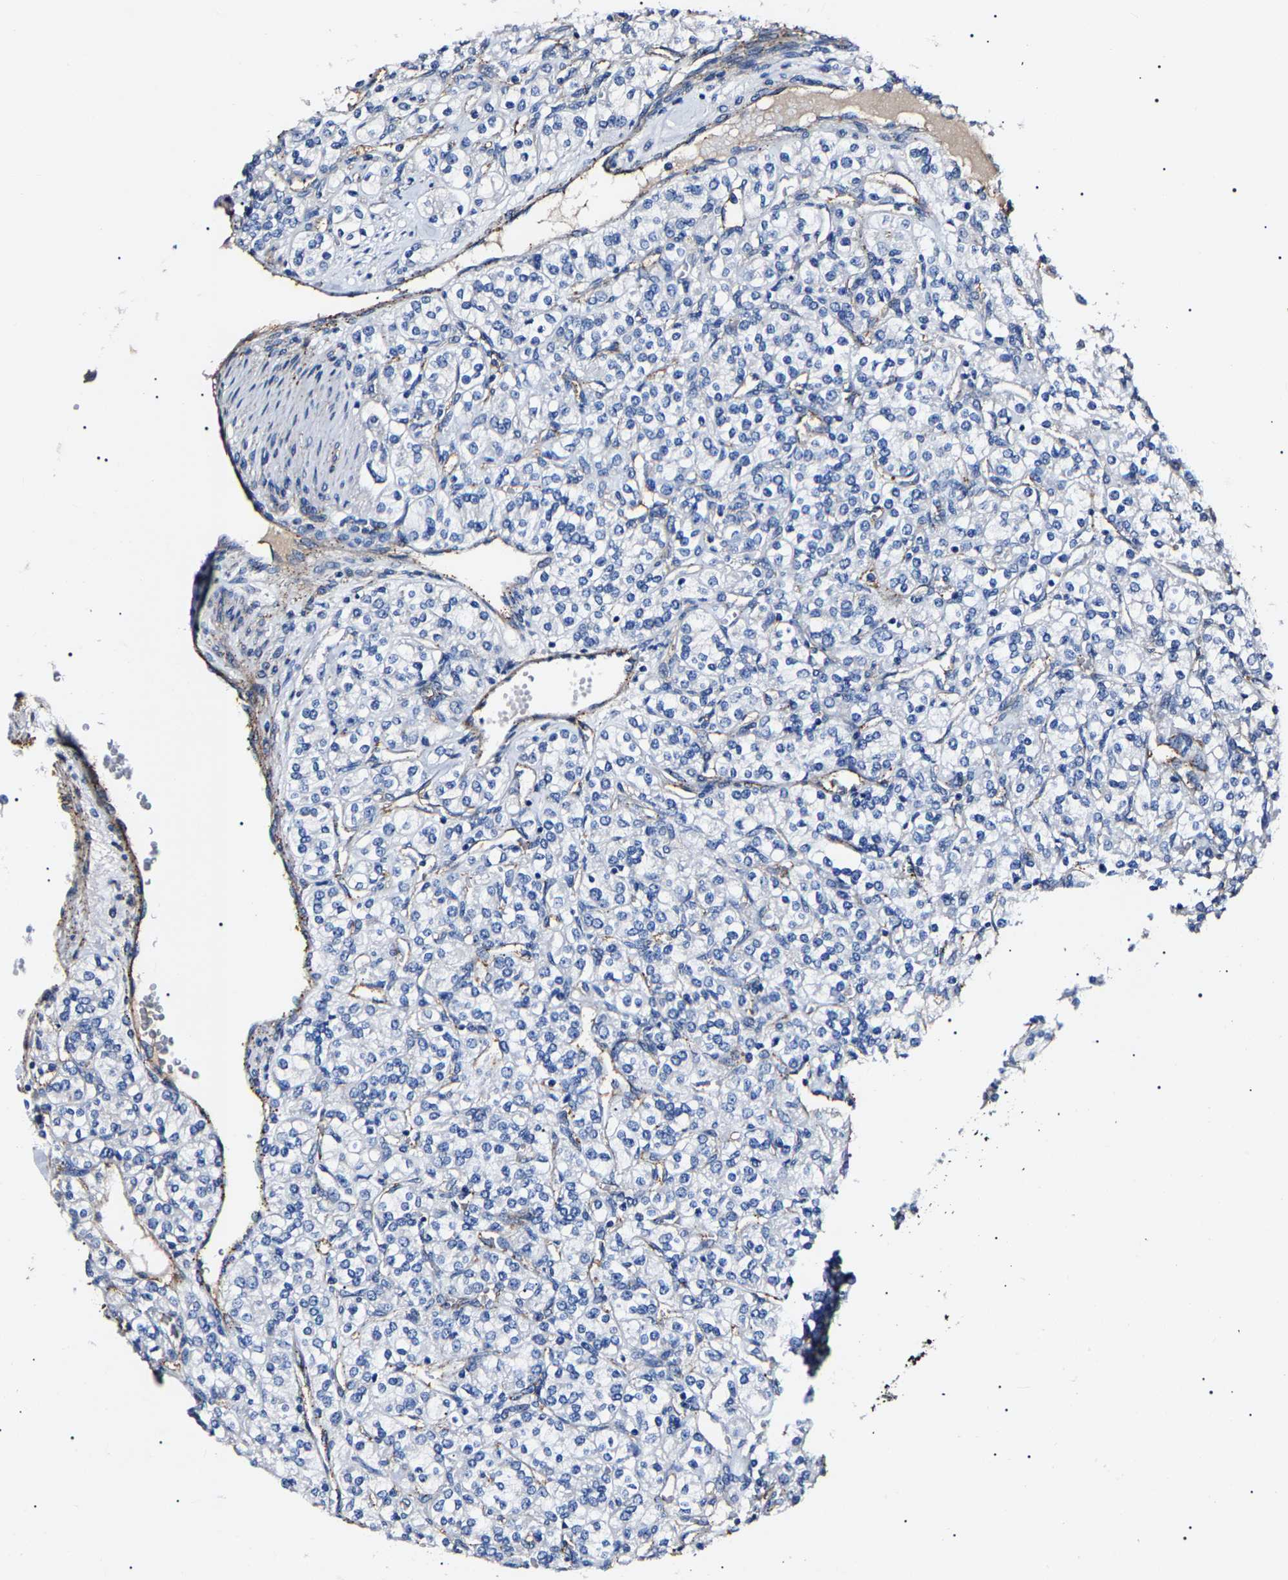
{"staining": {"intensity": "negative", "quantity": "none", "location": "none"}, "tissue": "renal cancer", "cell_type": "Tumor cells", "image_type": "cancer", "snomed": [{"axis": "morphology", "description": "Adenocarcinoma, NOS"}, {"axis": "topography", "description": "Kidney"}], "caption": "Immunohistochemistry photomicrograph of human renal cancer stained for a protein (brown), which reveals no staining in tumor cells. (DAB immunohistochemistry with hematoxylin counter stain).", "gene": "KLHL42", "patient": {"sex": "male", "age": 77}}